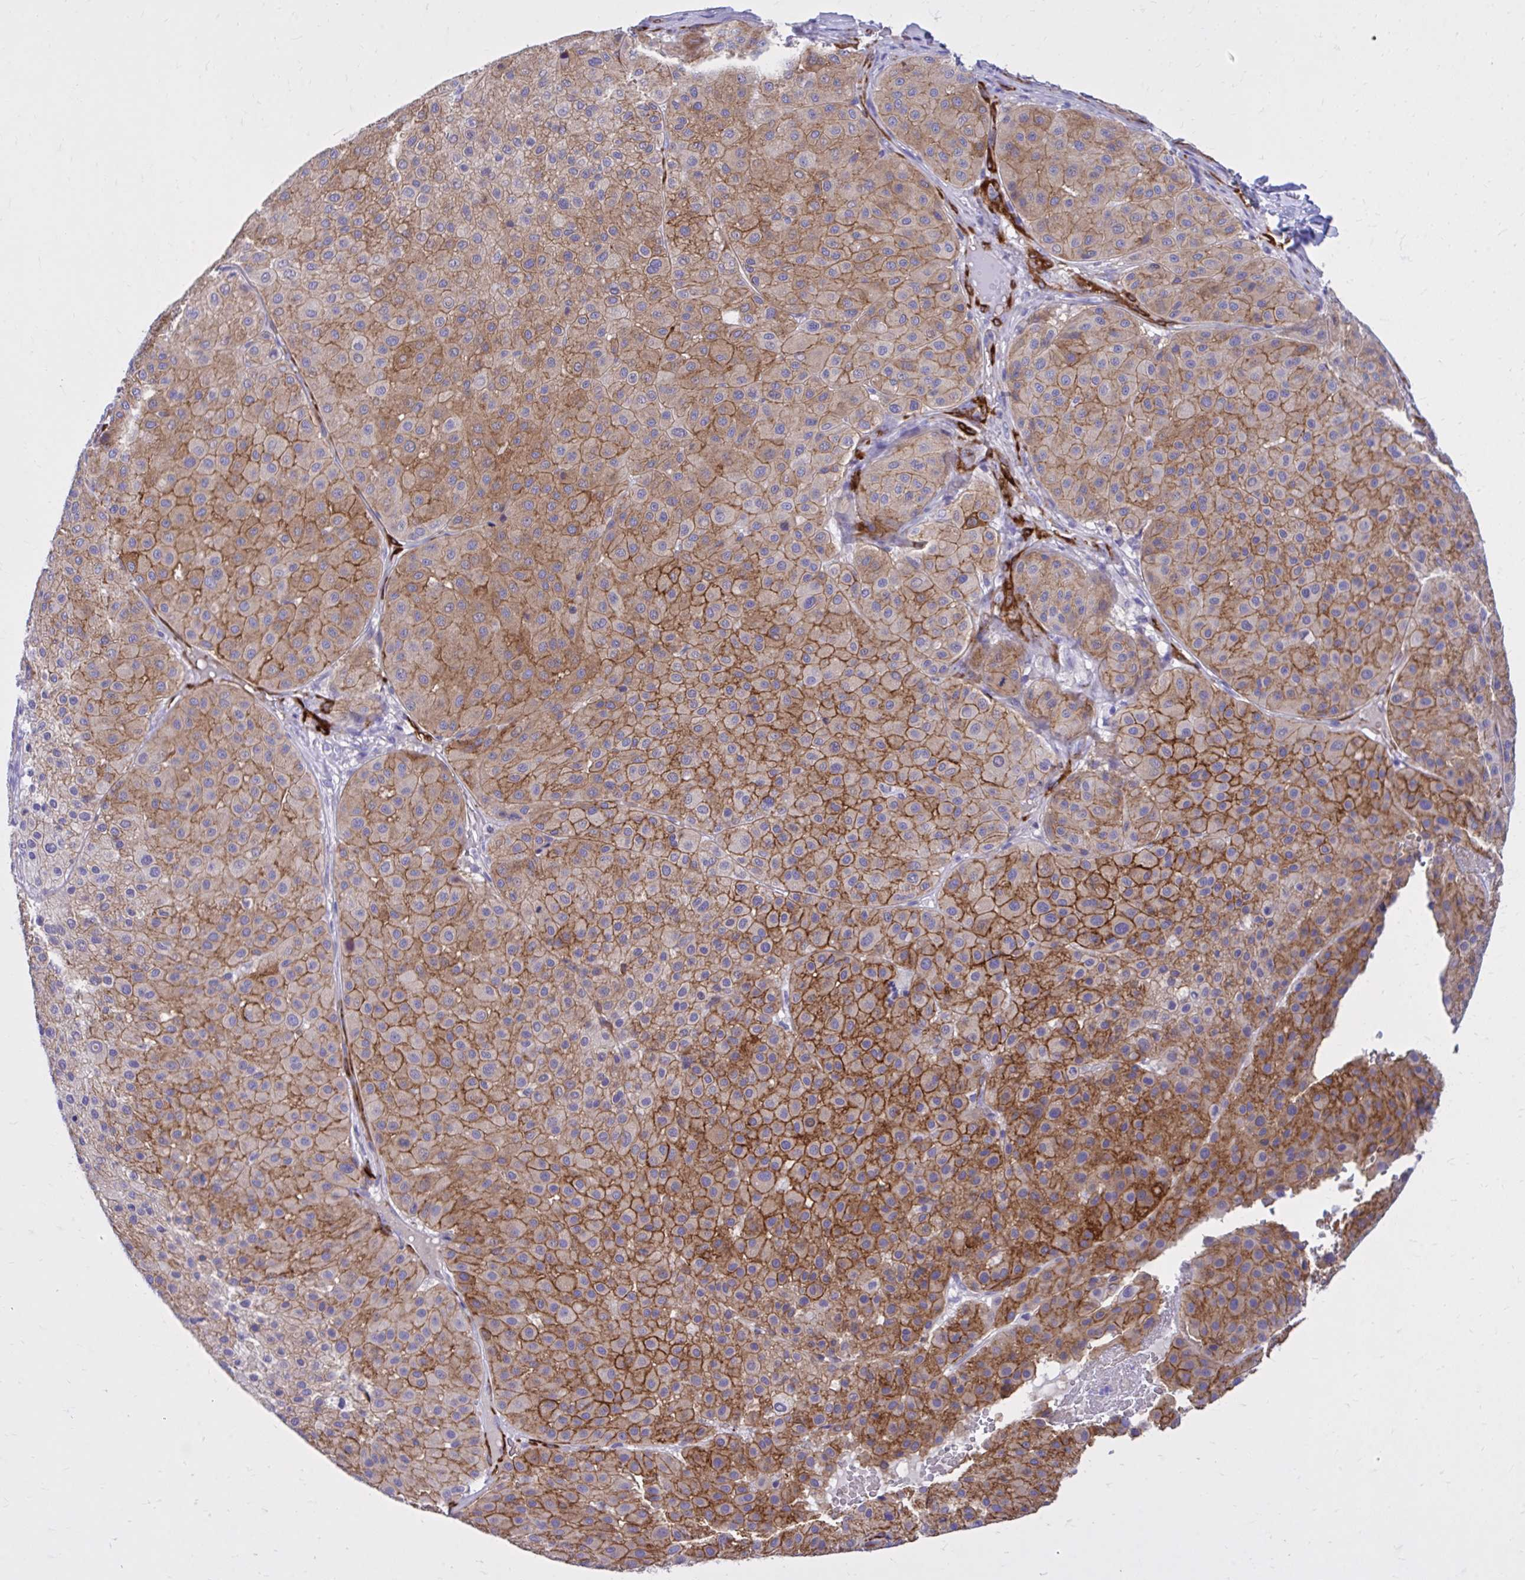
{"staining": {"intensity": "moderate", "quantity": ">75%", "location": "cytoplasmic/membranous"}, "tissue": "melanoma", "cell_type": "Tumor cells", "image_type": "cancer", "snomed": [{"axis": "morphology", "description": "Malignant melanoma, Metastatic site"}, {"axis": "topography", "description": "Smooth muscle"}], "caption": "Protein expression analysis of human melanoma reveals moderate cytoplasmic/membranous staining in approximately >75% of tumor cells. The staining was performed using DAB (3,3'-diaminobenzidine), with brown indicating positive protein expression. Nuclei are stained blue with hematoxylin.", "gene": "EPB41L1", "patient": {"sex": "male", "age": 41}}